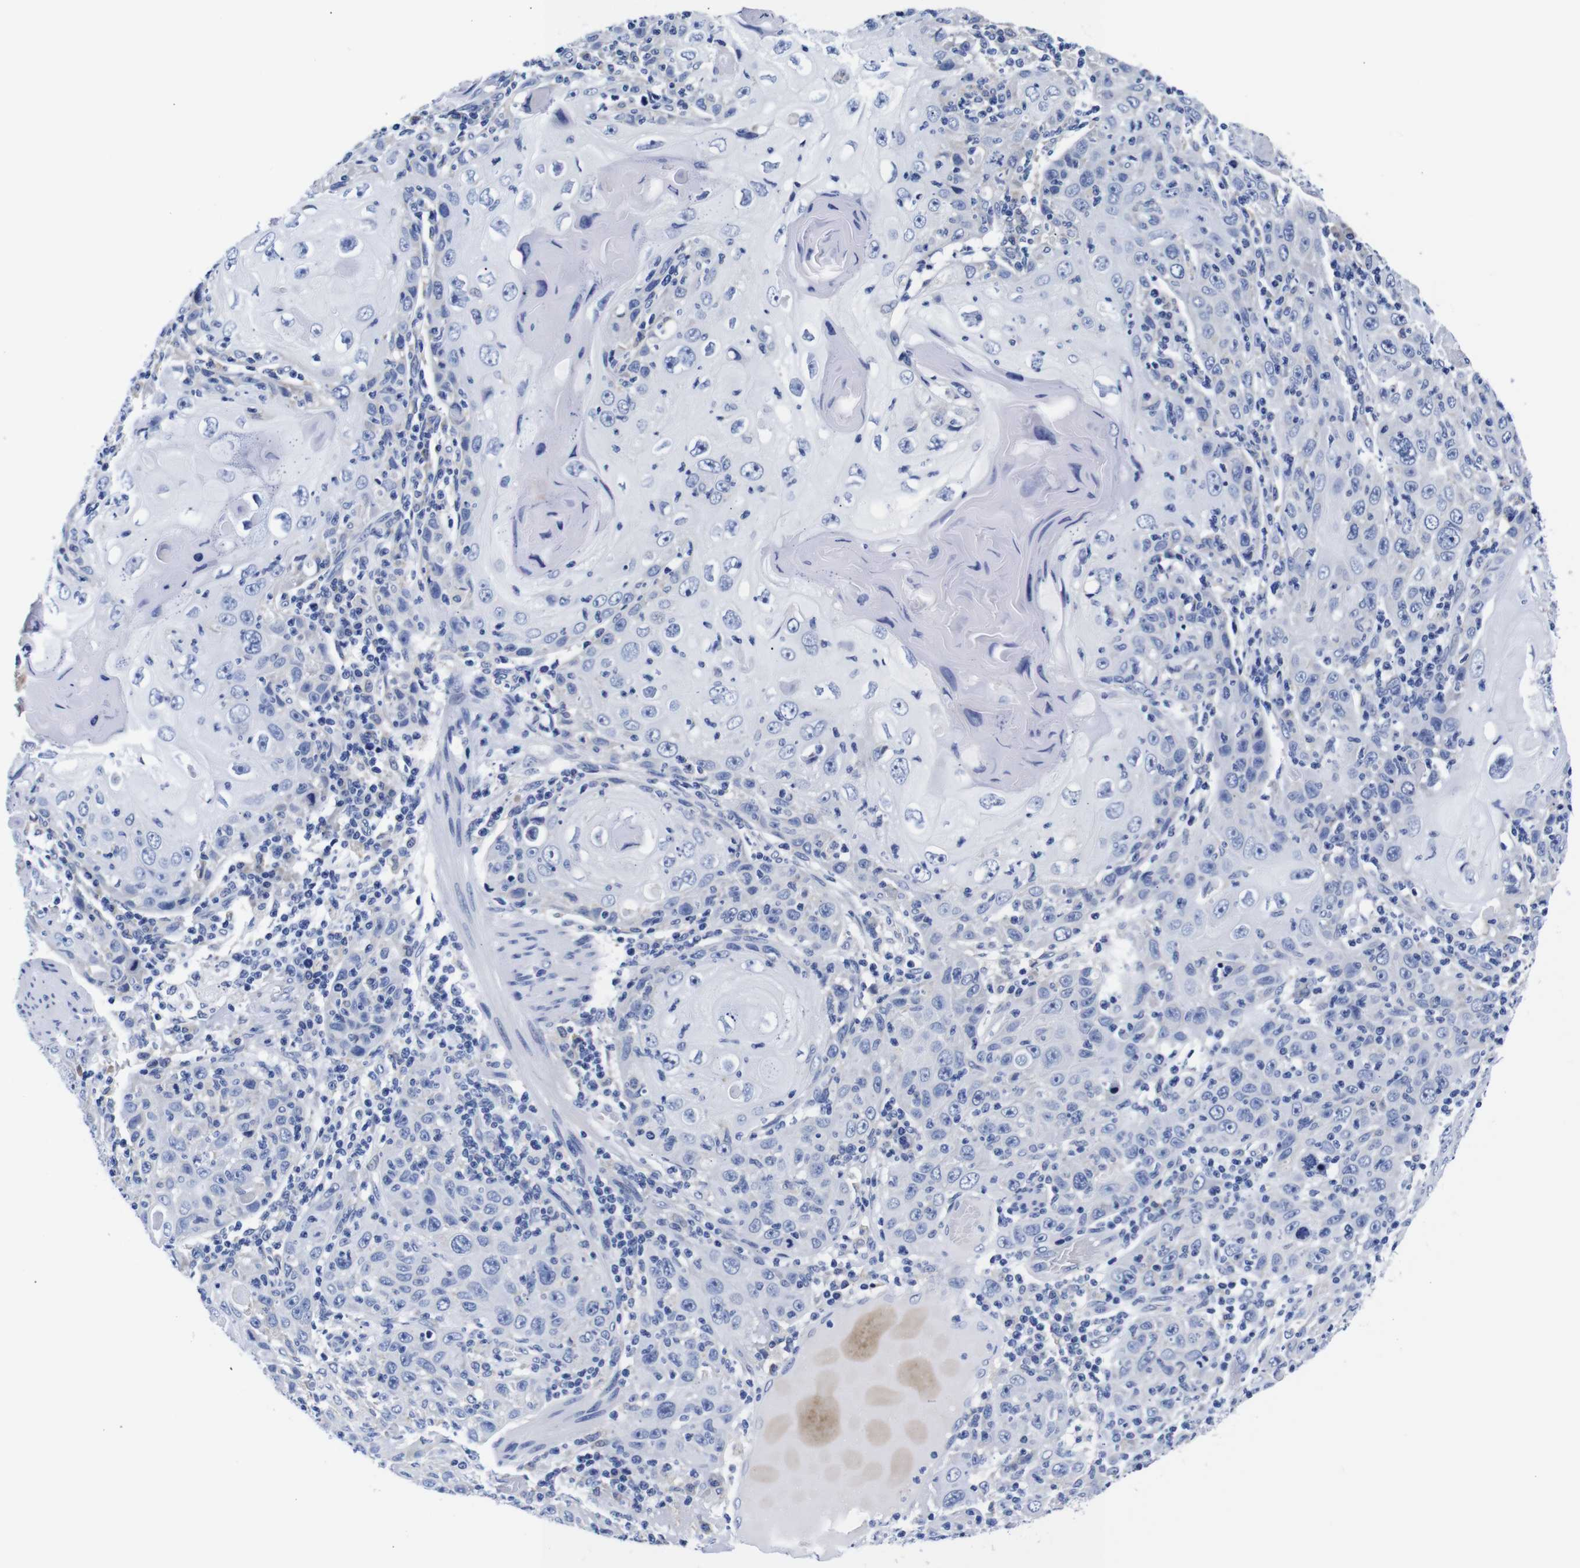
{"staining": {"intensity": "negative", "quantity": "none", "location": "none"}, "tissue": "skin cancer", "cell_type": "Tumor cells", "image_type": "cancer", "snomed": [{"axis": "morphology", "description": "Squamous cell carcinoma, NOS"}, {"axis": "topography", "description": "Skin"}], "caption": "Immunohistochemistry (IHC) of skin cancer demonstrates no staining in tumor cells.", "gene": "CLEC4G", "patient": {"sex": "female", "age": 88}}